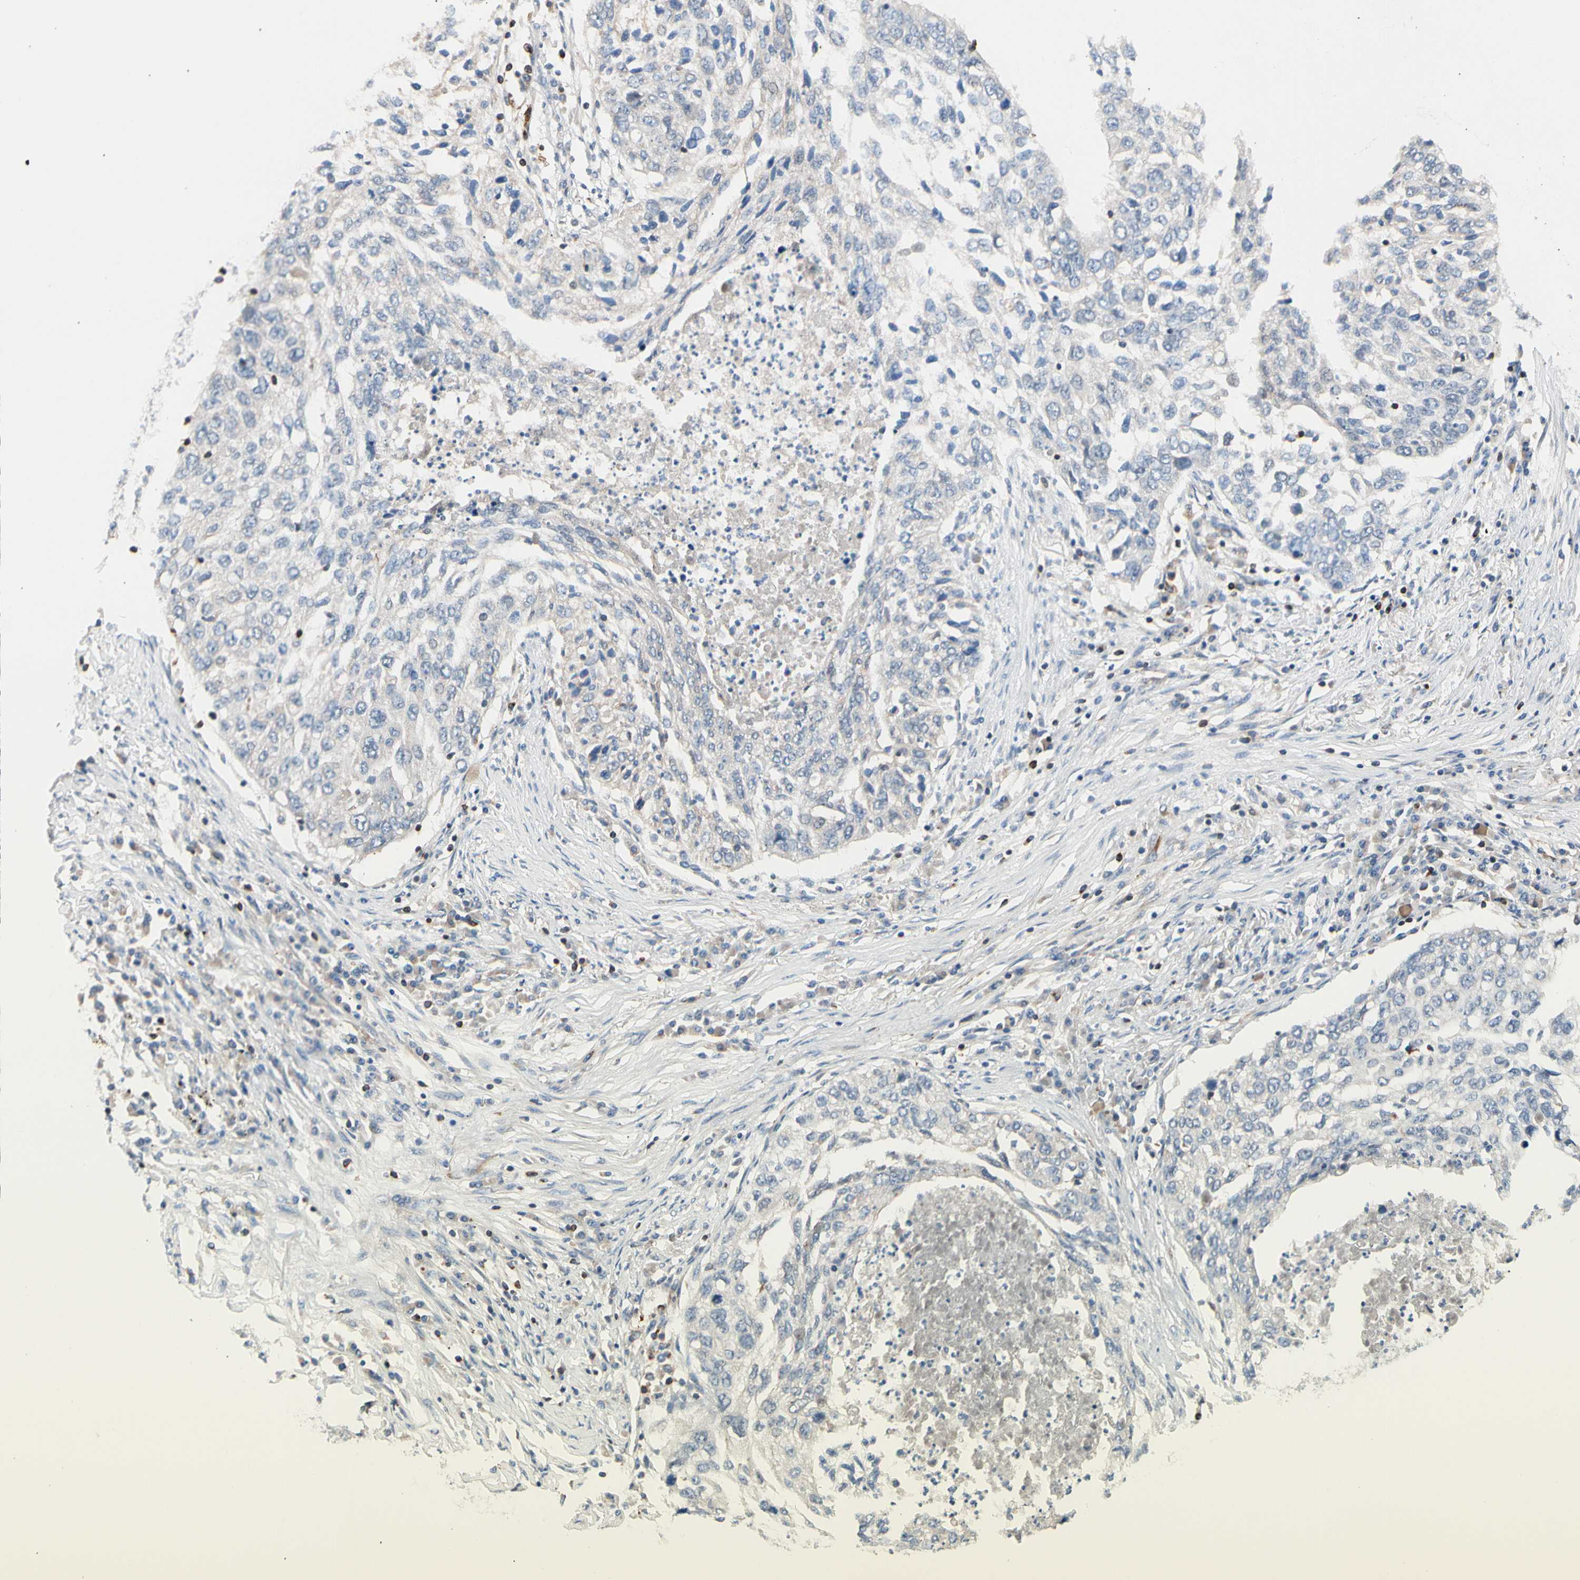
{"staining": {"intensity": "negative", "quantity": "none", "location": "none"}, "tissue": "lung cancer", "cell_type": "Tumor cells", "image_type": "cancer", "snomed": [{"axis": "morphology", "description": "Squamous cell carcinoma, NOS"}, {"axis": "topography", "description": "Lung"}], "caption": "There is no significant staining in tumor cells of lung cancer.", "gene": "MAP3K3", "patient": {"sex": "female", "age": 63}}